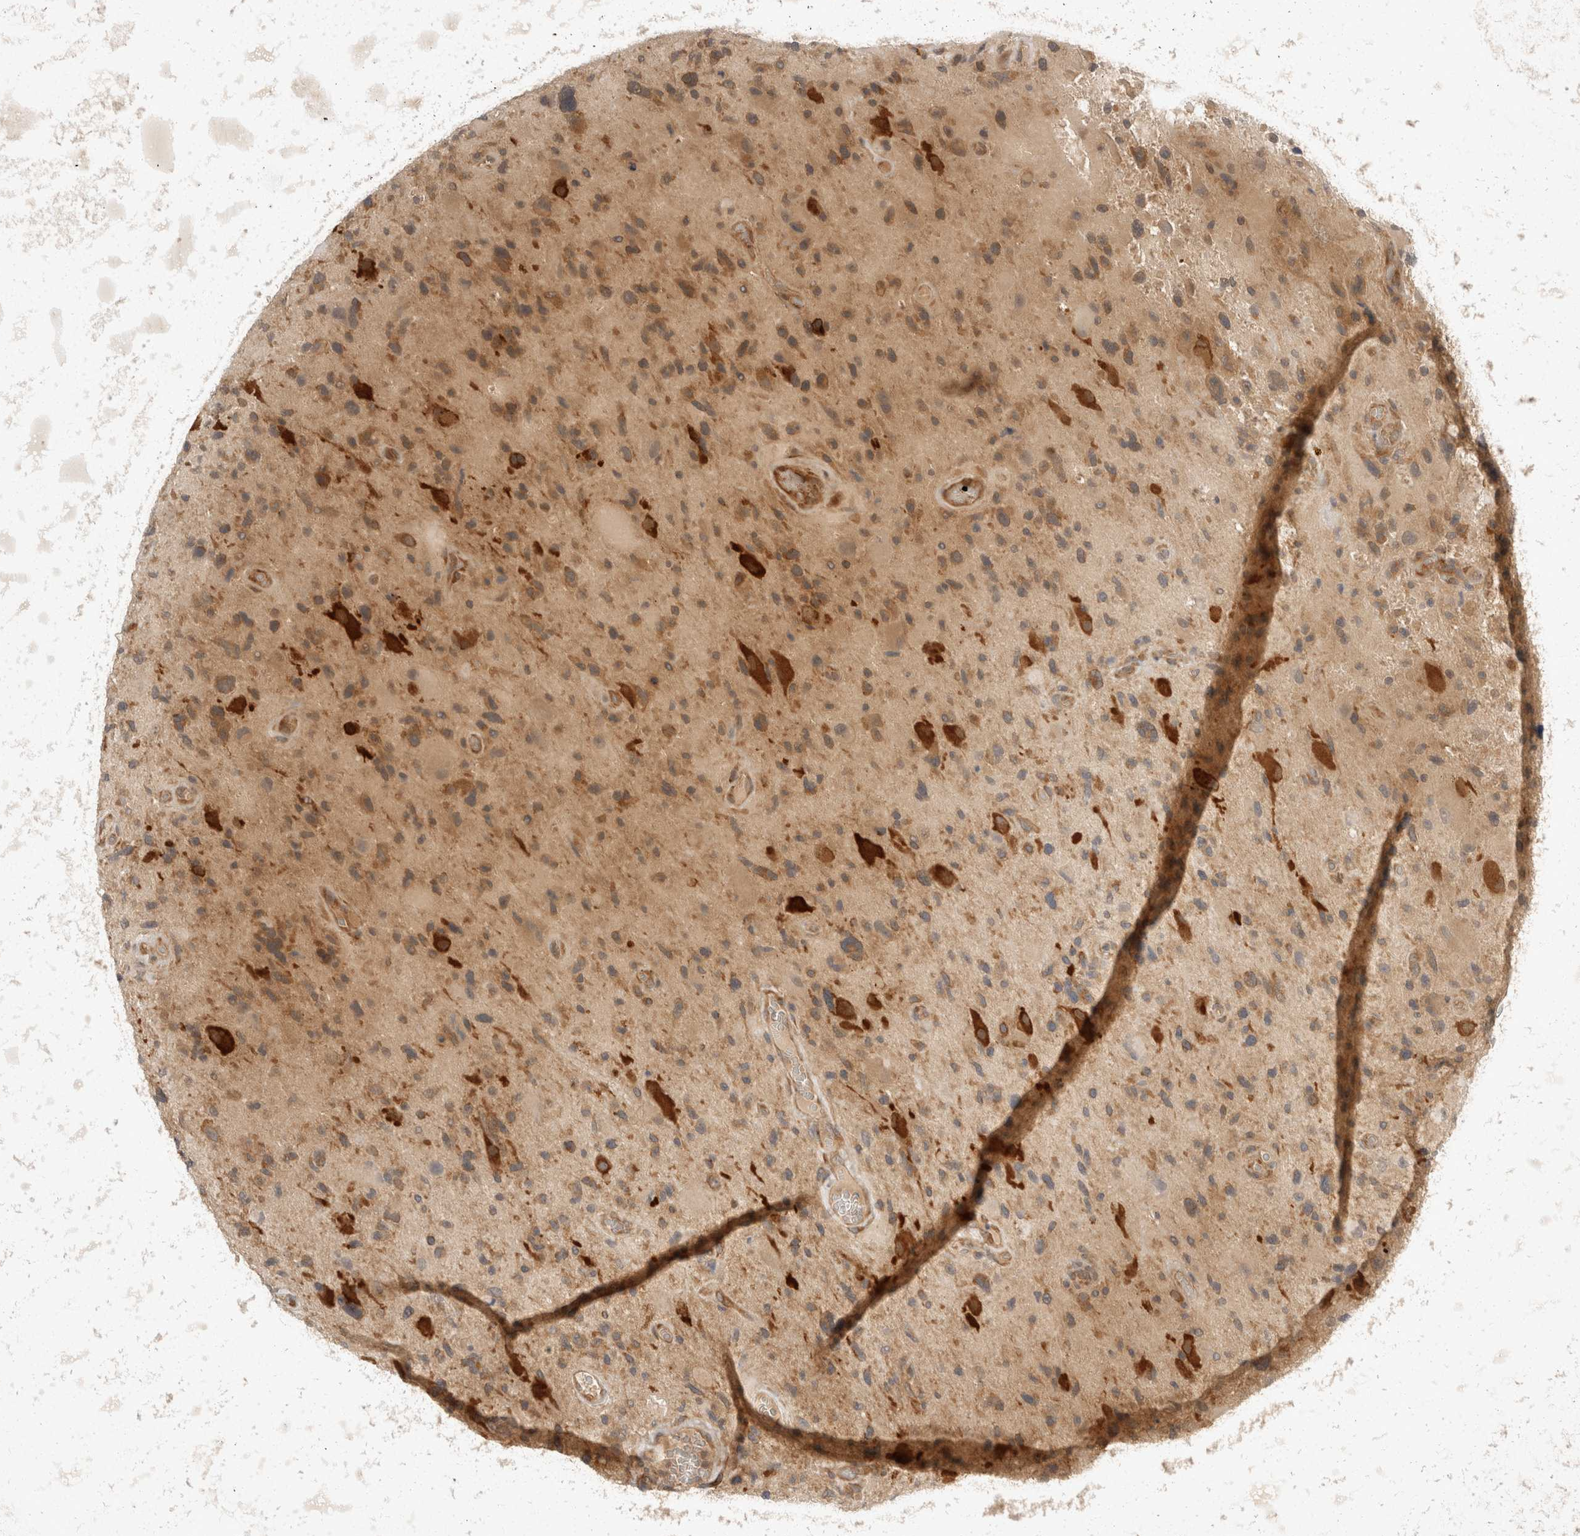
{"staining": {"intensity": "weak", "quantity": ">75%", "location": "cytoplasmic/membranous"}, "tissue": "glioma", "cell_type": "Tumor cells", "image_type": "cancer", "snomed": [{"axis": "morphology", "description": "Glioma, malignant, High grade"}, {"axis": "topography", "description": "Brain"}], "caption": "Protein expression analysis of malignant glioma (high-grade) displays weak cytoplasmic/membranous positivity in approximately >75% of tumor cells.", "gene": "EIF4G3", "patient": {"sex": "male", "age": 33}}